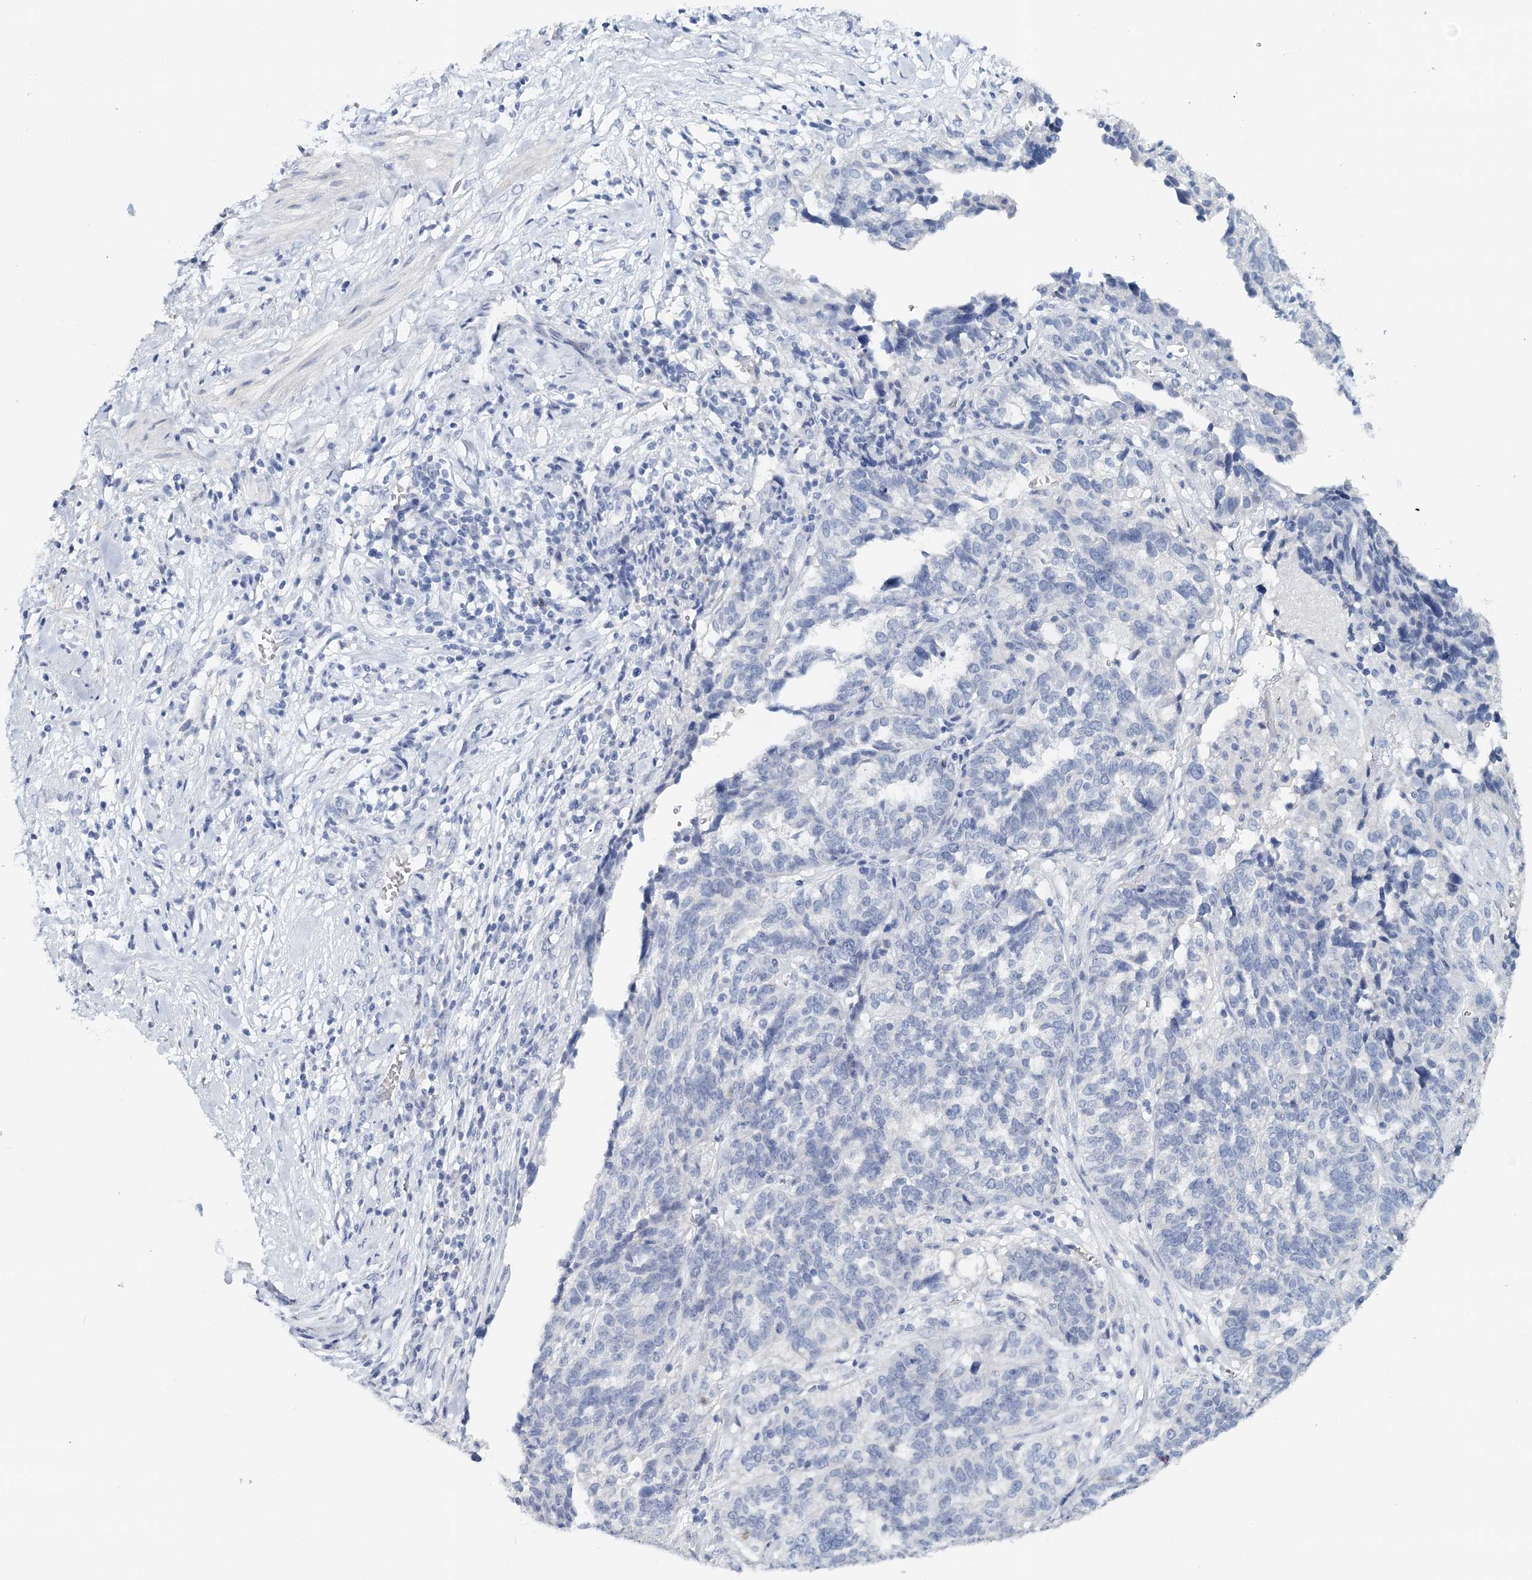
{"staining": {"intensity": "negative", "quantity": "none", "location": "none"}, "tissue": "ovarian cancer", "cell_type": "Tumor cells", "image_type": "cancer", "snomed": [{"axis": "morphology", "description": "Cystadenocarcinoma, serous, NOS"}, {"axis": "topography", "description": "Ovary"}], "caption": "A high-resolution micrograph shows immunohistochemistry staining of ovarian cancer (serous cystadenocarcinoma), which displays no significant expression in tumor cells.", "gene": "HSPA4L", "patient": {"sex": "female", "age": 59}}